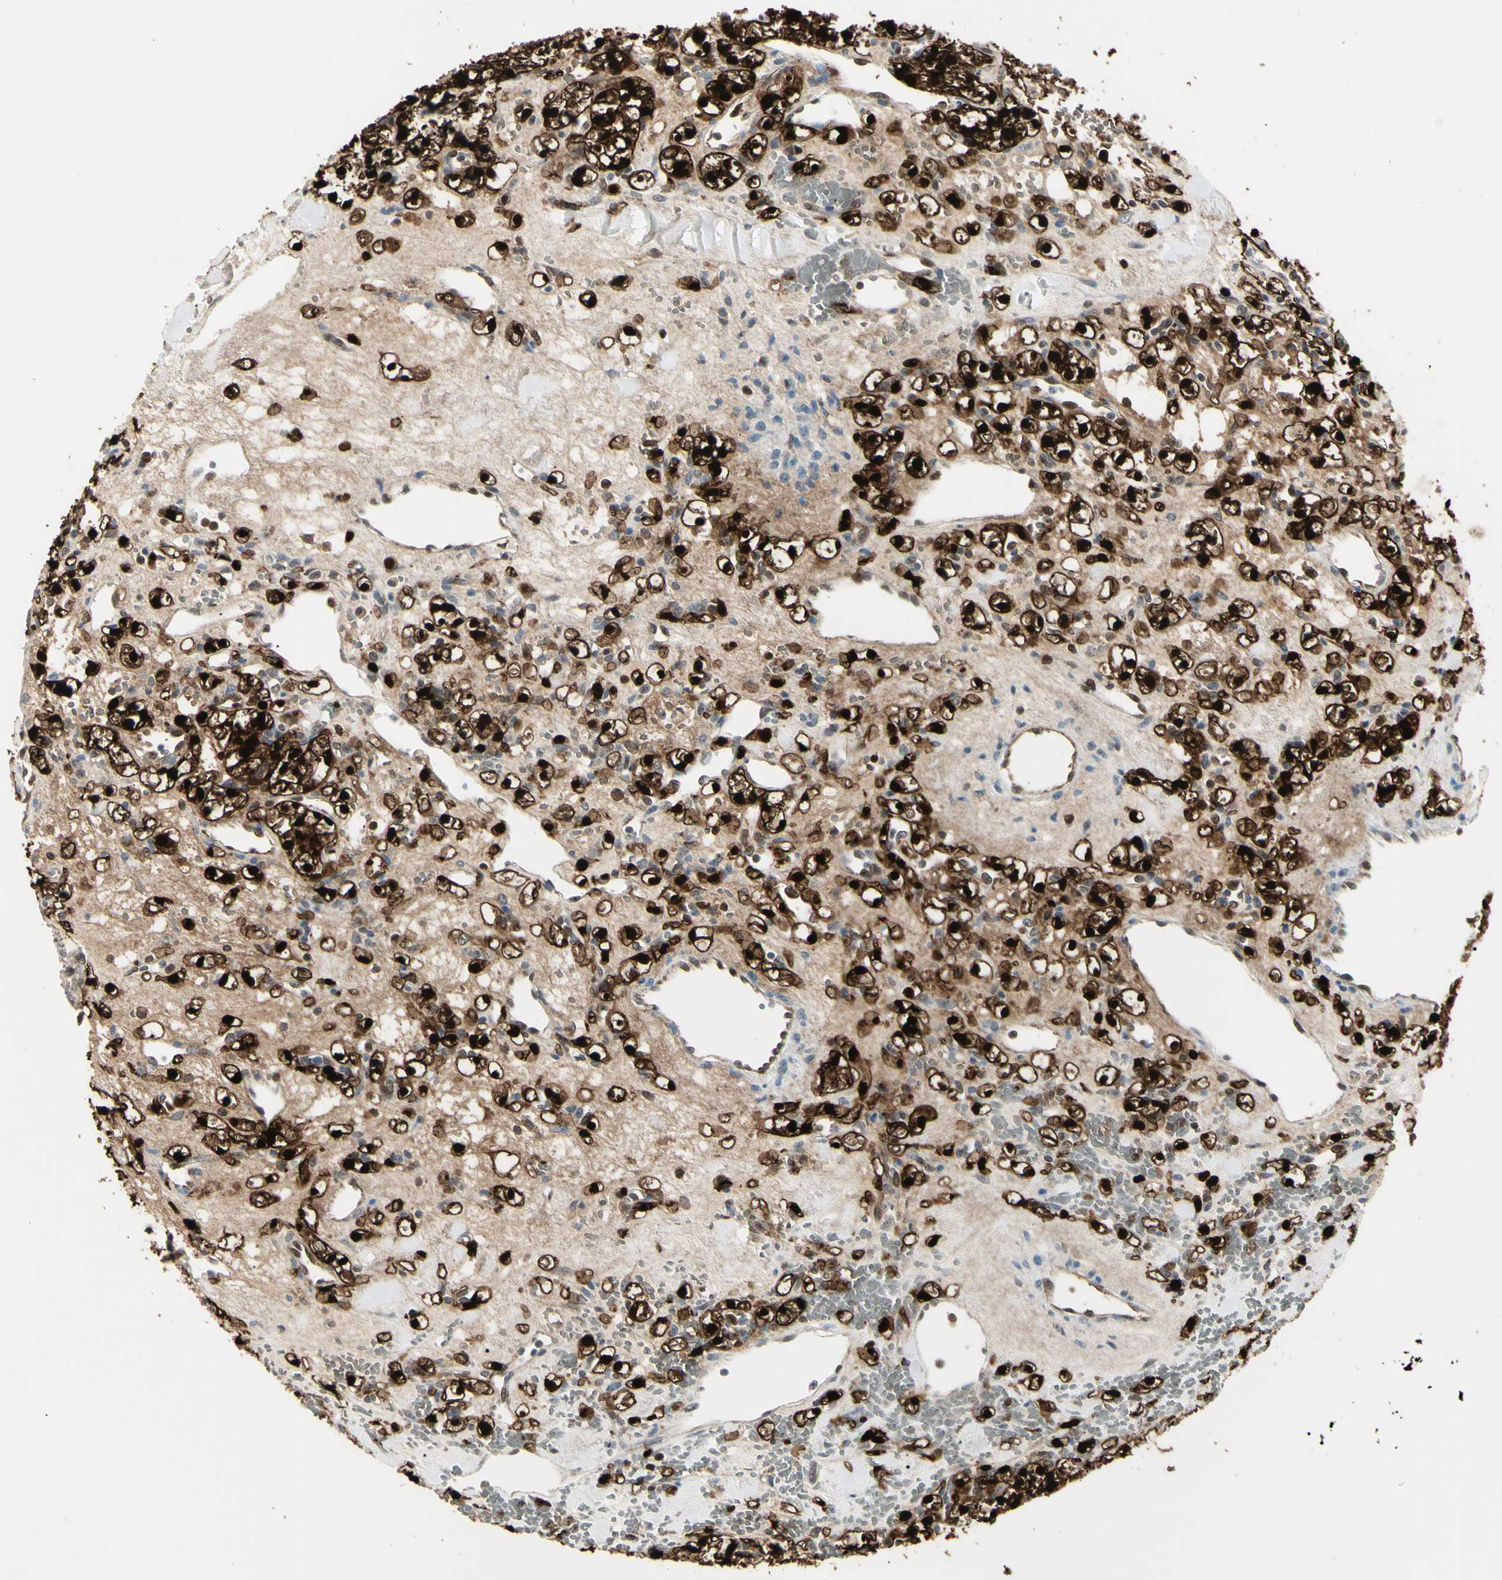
{"staining": {"intensity": "strong", "quantity": ">75%", "location": "cytoplasmic/membranous,nuclear"}, "tissue": "renal cancer", "cell_type": "Tumor cells", "image_type": "cancer", "snomed": [{"axis": "morphology", "description": "Adenocarcinoma, NOS"}, {"axis": "topography", "description": "Kidney"}], "caption": "A micrograph of renal cancer (adenocarcinoma) stained for a protein exhibits strong cytoplasmic/membranous and nuclear brown staining in tumor cells. (Stains: DAB in brown, nuclei in blue, Microscopy: brightfield microscopy at high magnification).", "gene": "PGK1", "patient": {"sex": "female", "age": 60}}